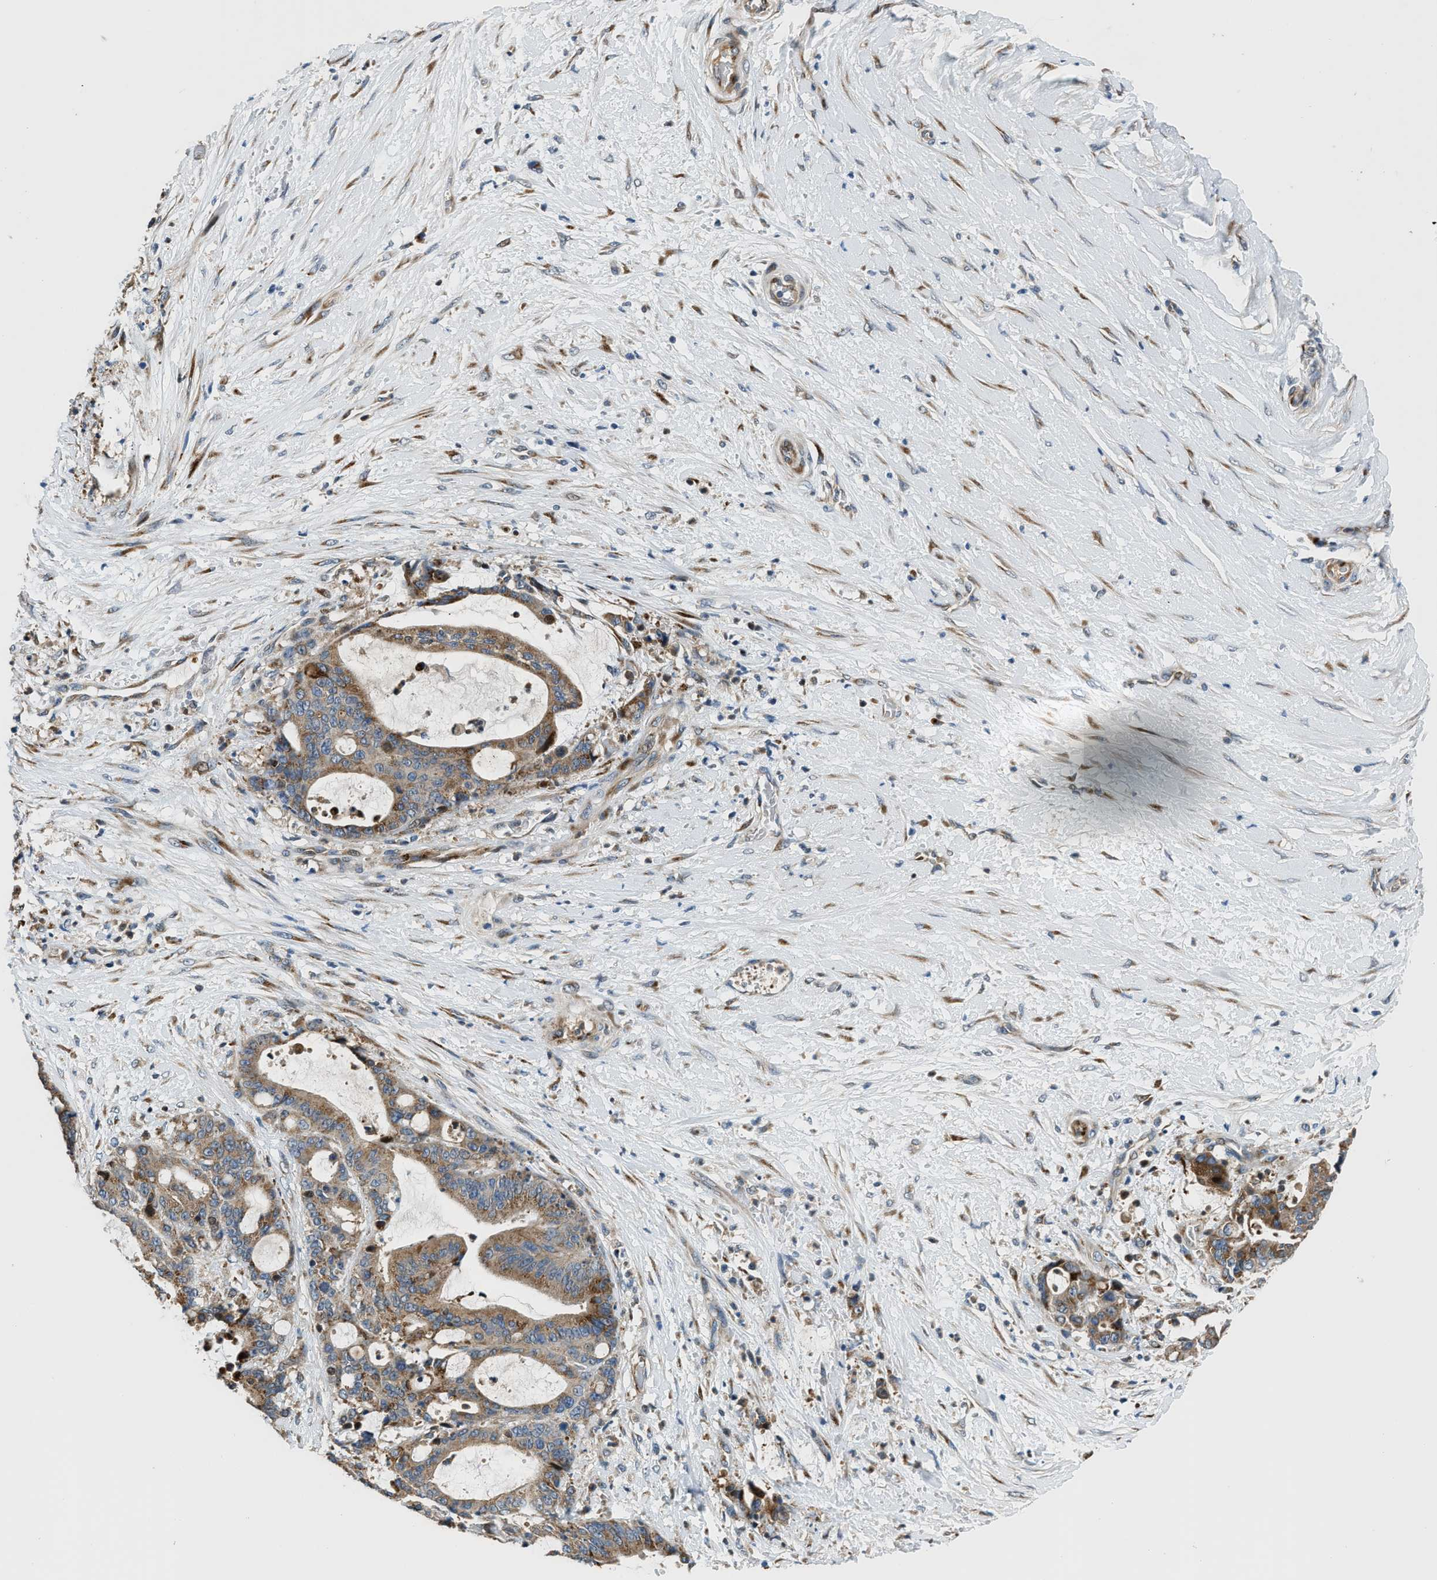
{"staining": {"intensity": "moderate", "quantity": ">75%", "location": "cytoplasmic/membranous"}, "tissue": "liver cancer", "cell_type": "Tumor cells", "image_type": "cancer", "snomed": [{"axis": "morphology", "description": "Normal tissue, NOS"}, {"axis": "morphology", "description": "Cholangiocarcinoma"}, {"axis": "topography", "description": "Liver"}, {"axis": "topography", "description": "Peripheral nerve tissue"}], "caption": "Brown immunohistochemical staining in human liver cancer (cholangiocarcinoma) demonstrates moderate cytoplasmic/membranous staining in about >75% of tumor cells.", "gene": "FUT8", "patient": {"sex": "female", "age": 73}}